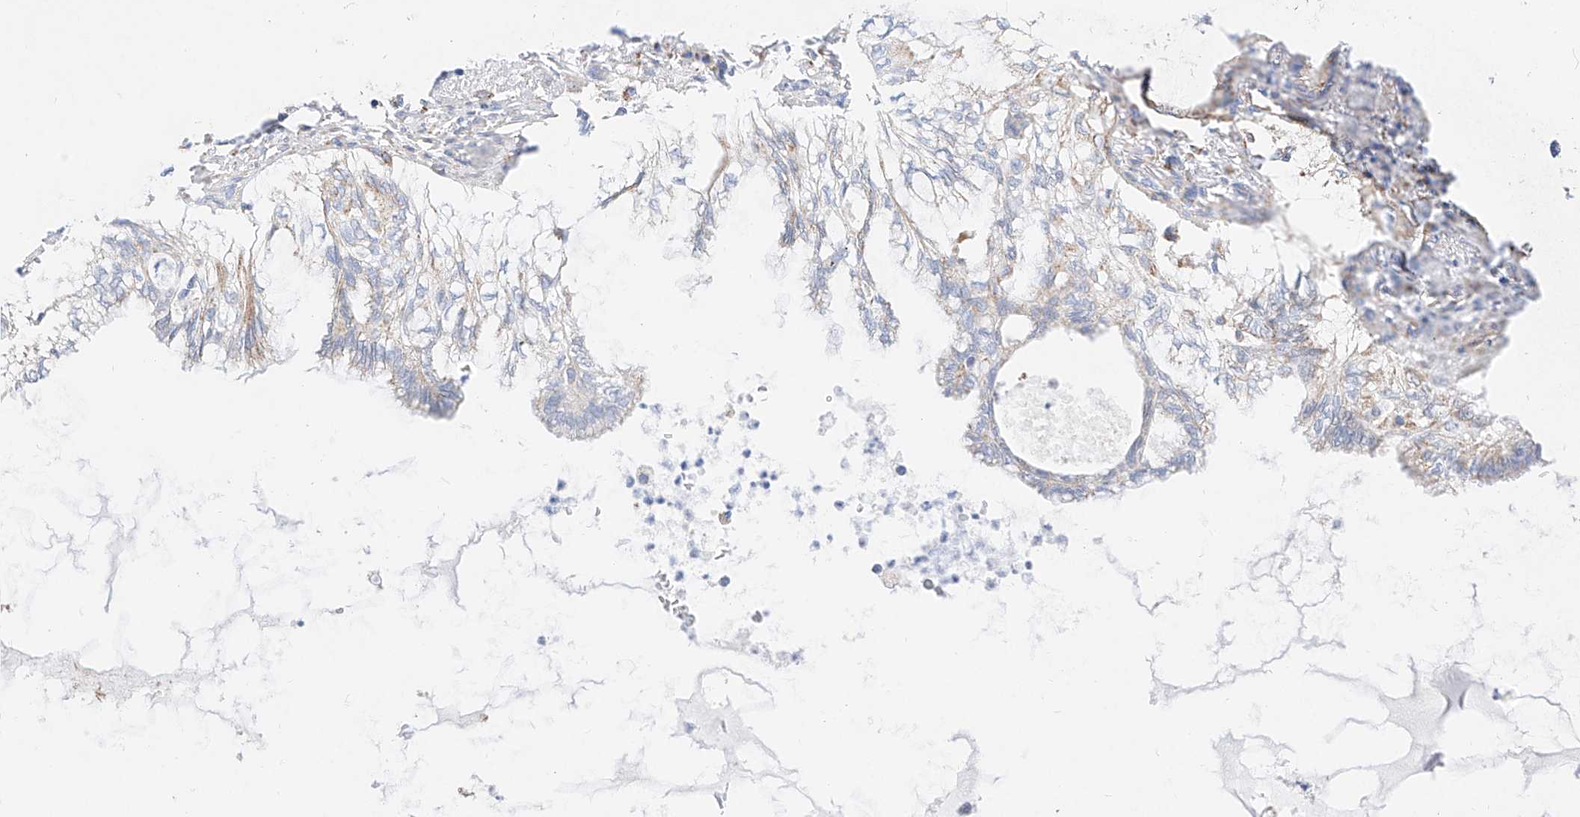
{"staining": {"intensity": "weak", "quantity": "<25%", "location": "cytoplasmic/membranous"}, "tissue": "lung cancer", "cell_type": "Tumor cells", "image_type": "cancer", "snomed": [{"axis": "morphology", "description": "Adenocarcinoma, NOS"}, {"axis": "topography", "description": "Lung"}], "caption": "Immunohistochemistry image of adenocarcinoma (lung) stained for a protein (brown), which shows no staining in tumor cells.", "gene": "C6orf62", "patient": {"sex": "female", "age": 70}}